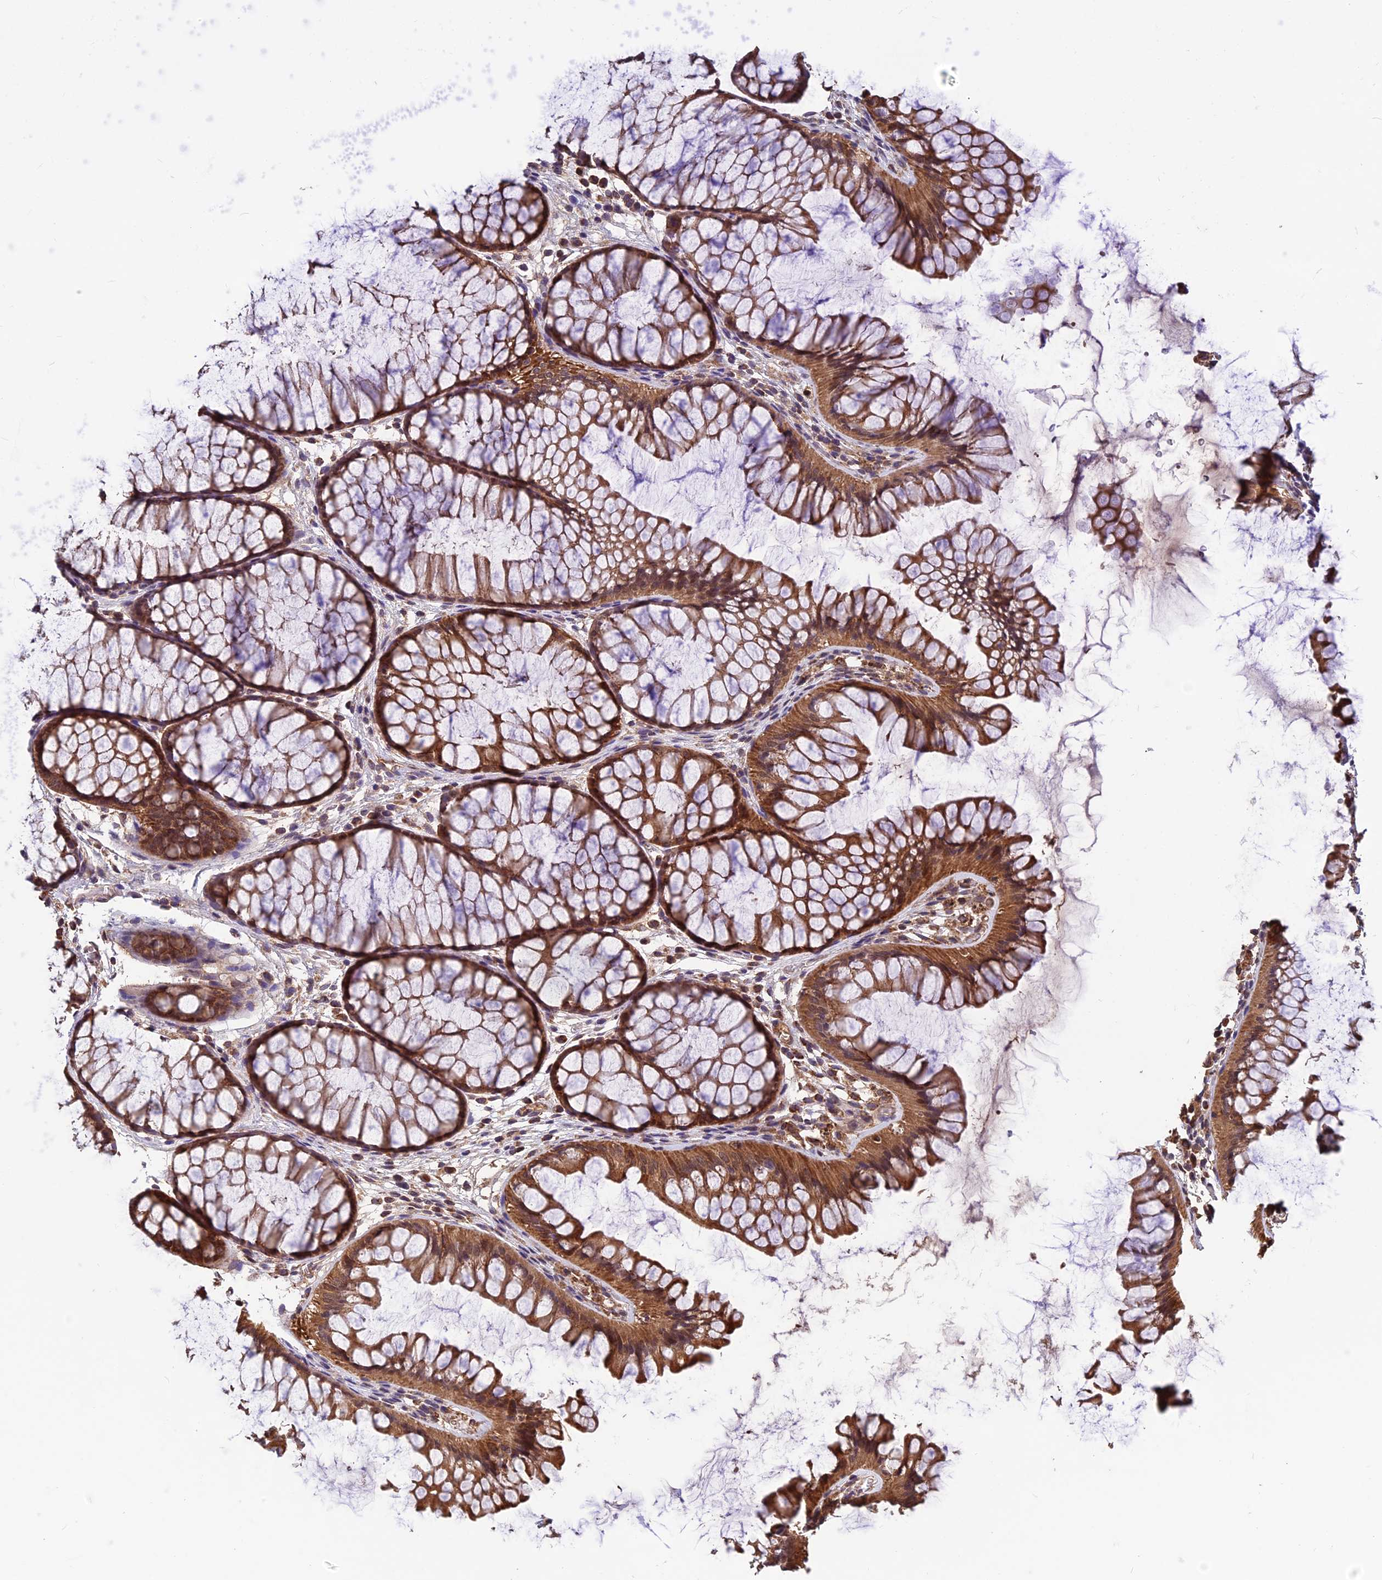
{"staining": {"intensity": "moderate", "quantity": ">75%", "location": "cytoplasmic/membranous"}, "tissue": "colon", "cell_type": "Endothelial cells", "image_type": "normal", "snomed": [{"axis": "morphology", "description": "Normal tissue, NOS"}, {"axis": "topography", "description": "Colon"}], "caption": "Immunohistochemistry (IHC) (DAB (3,3'-diaminobenzidine)) staining of unremarkable colon reveals moderate cytoplasmic/membranous protein positivity in approximately >75% of endothelial cells.", "gene": "CCDC15", "patient": {"sex": "female", "age": 82}}